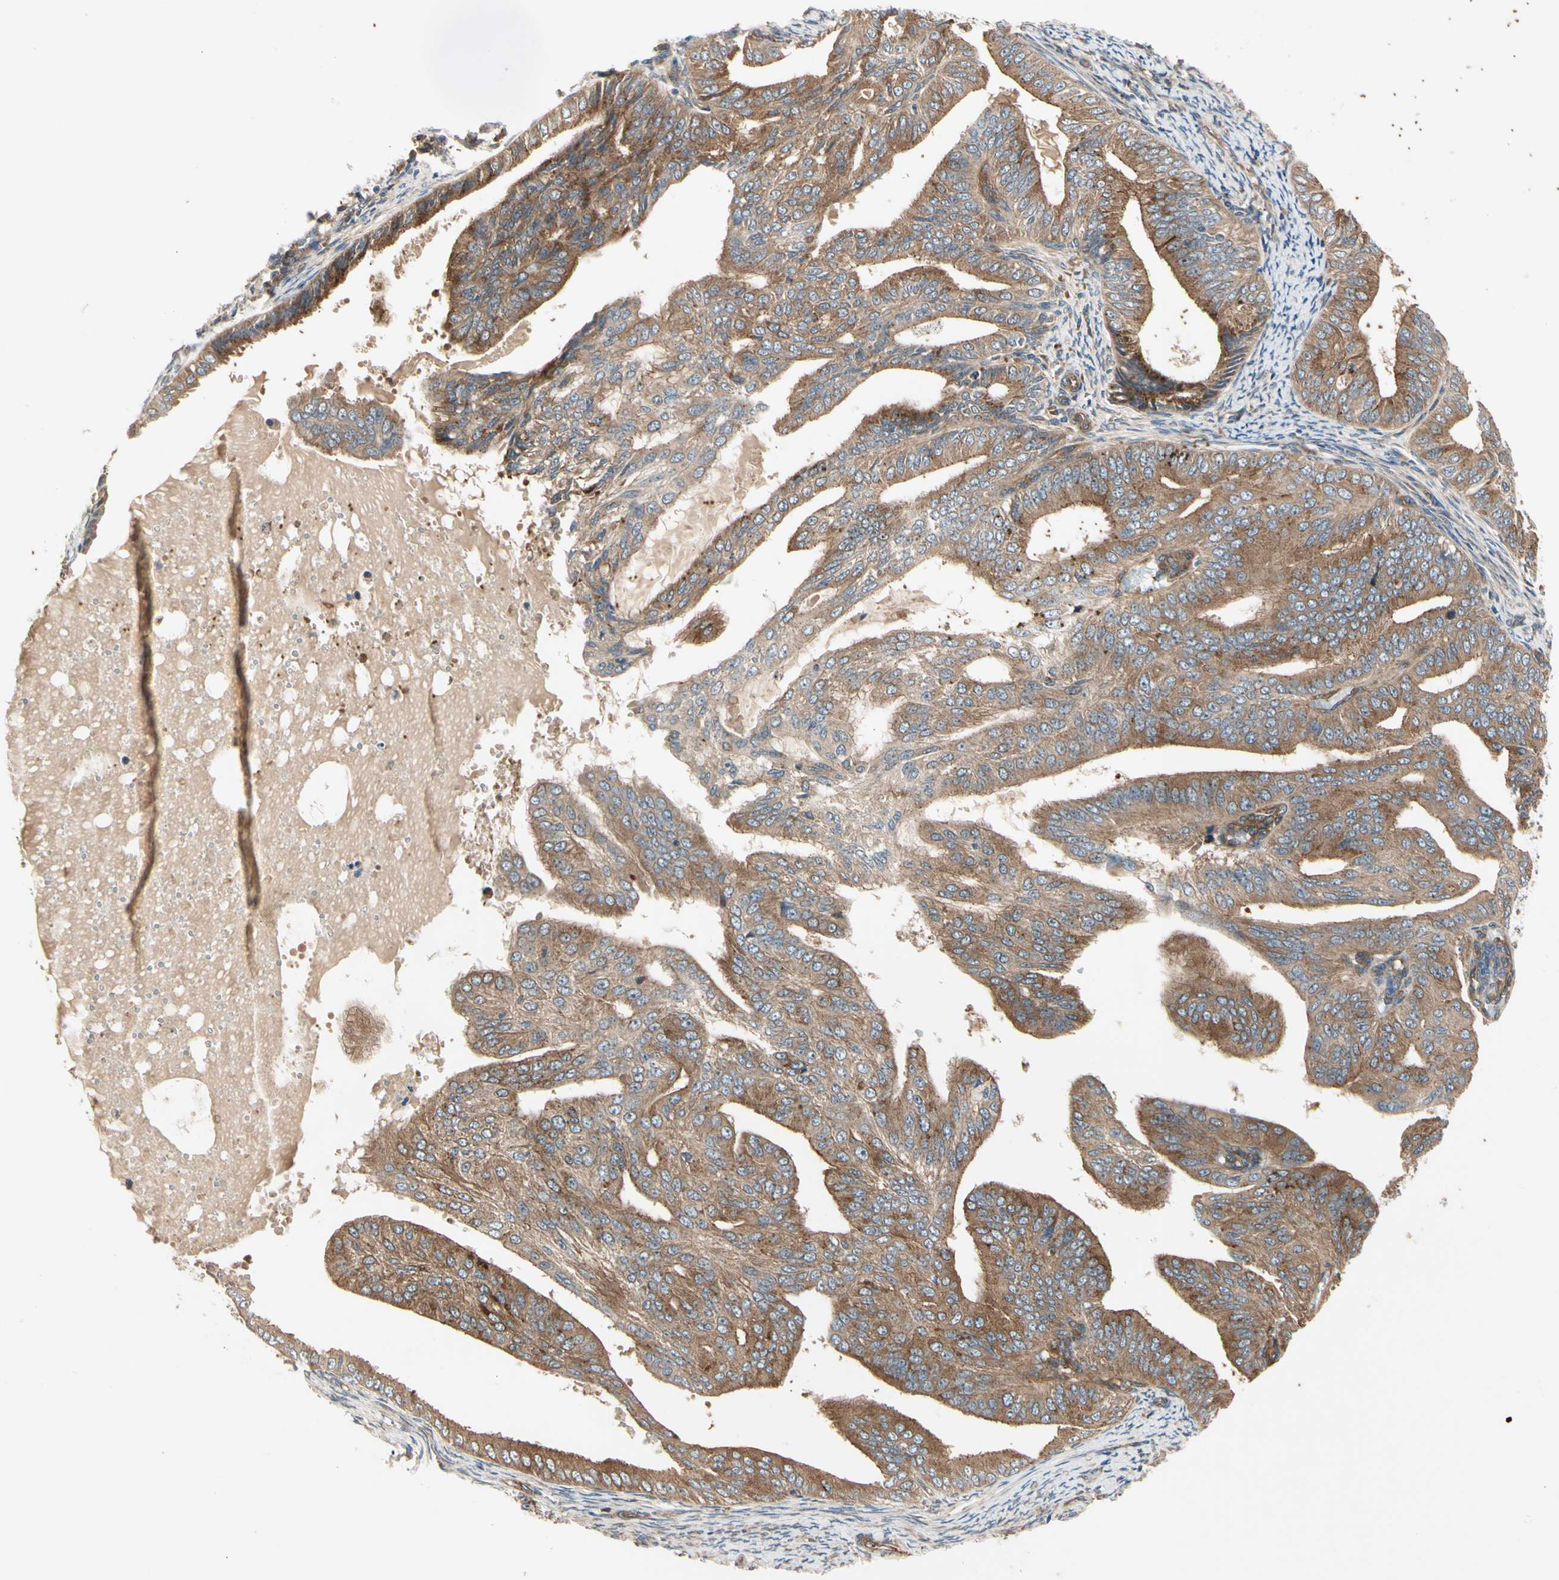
{"staining": {"intensity": "strong", "quantity": ">75%", "location": "cytoplasmic/membranous"}, "tissue": "endometrial cancer", "cell_type": "Tumor cells", "image_type": "cancer", "snomed": [{"axis": "morphology", "description": "Adenocarcinoma, NOS"}, {"axis": "topography", "description": "Endometrium"}], "caption": "High-magnification brightfield microscopy of endometrial cancer stained with DAB (brown) and counterstained with hematoxylin (blue). tumor cells exhibit strong cytoplasmic/membranous positivity is present in about>75% of cells.", "gene": "ROCK2", "patient": {"sex": "female", "age": 58}}